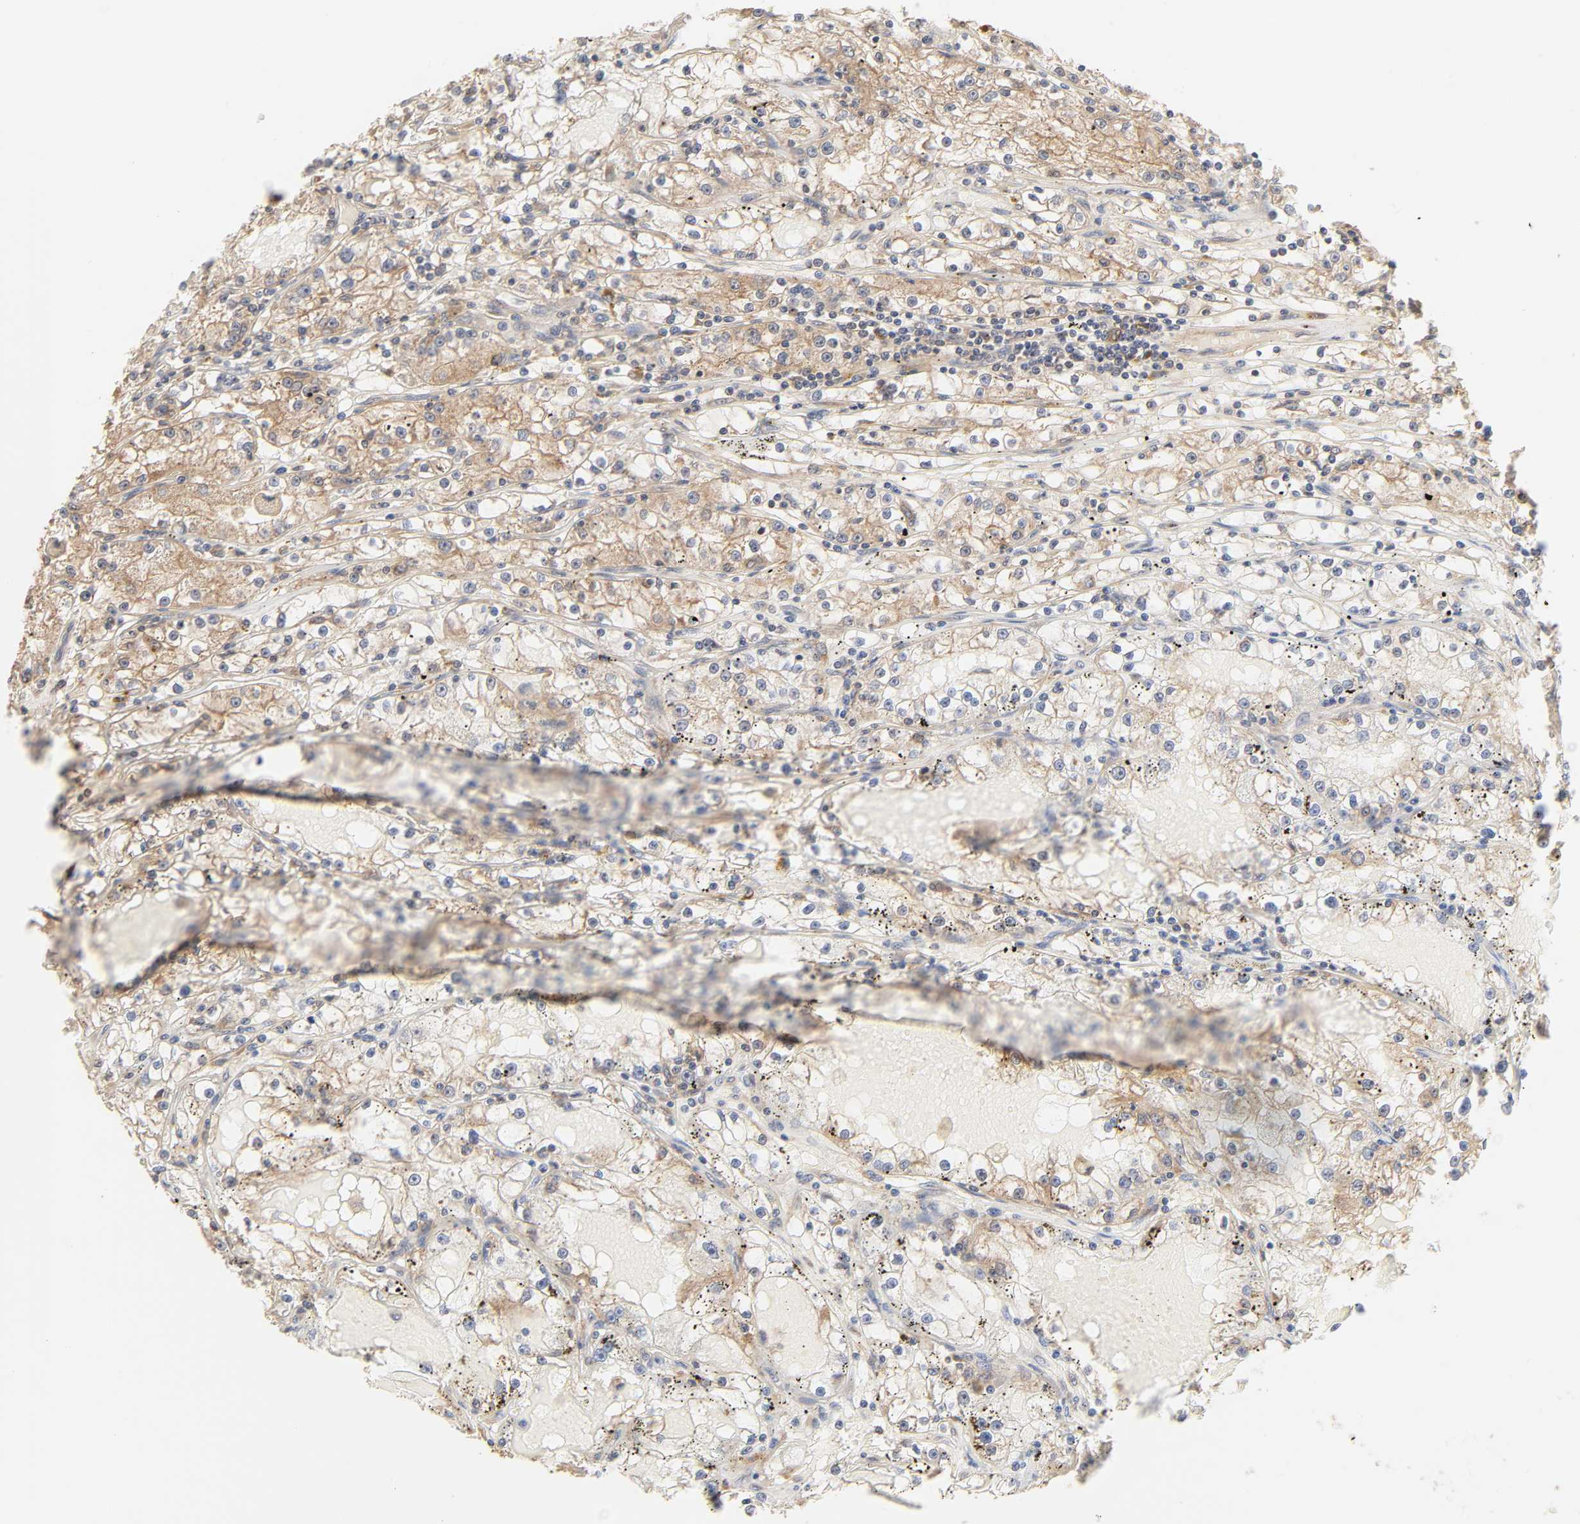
{"staining": {"intensity": "moderate", "quantity": "25%-75%", "location": "cytoplasmic/membranous"}, "tissue": "renal cancer", "cell_type": "Tumor cells", "image_type": "cancer", "snomed": [{"axis": "morphology", "description": "Adenocarcinoma, NOS"}, {"axis": "topography", "description": "Kidney"}], "caption": "About 25%-75% of tumor cells in renal cancer exhibit moderate cytoplasmic/membranous protein staining as visualized by brown immunohistochemical staining.", "gene": "EPS8", "patient": {"sex": "male", "age": 56}}